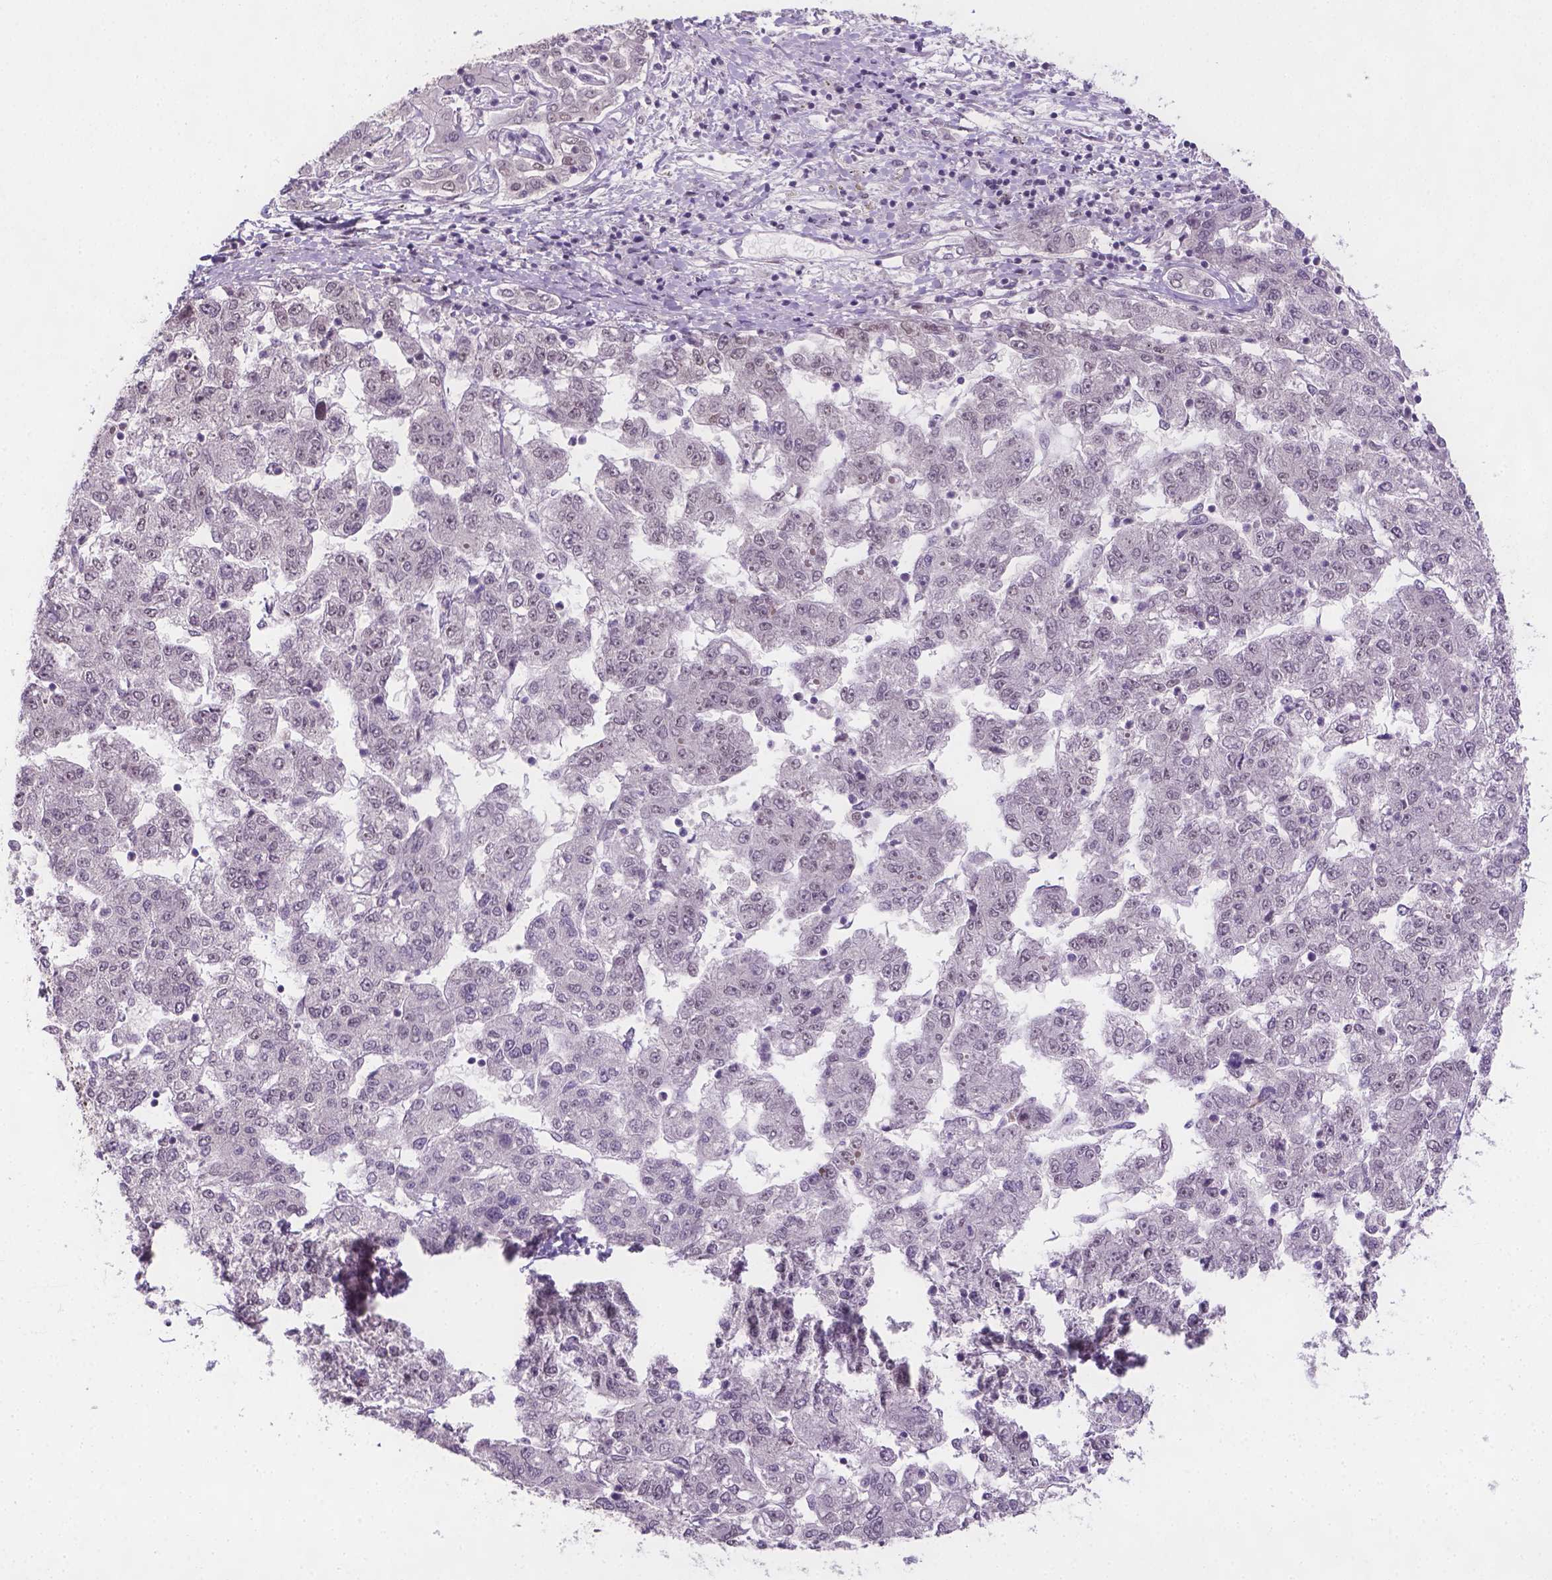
{"staining": {"intensity": "negative", "quantity": "none", "location": "none"}, "tissue": "liver cancer", "cell_type": "Tumor cells", "image_type": "cancer", "snomed": [{"axis": "morphology", "description": "Carcinoma, Hepatocellular, NOS"}, {"axis": "topography", "description": "Liver"}], "caption": "Tumor cells are negative for brown protein staining in hepatocellular carcinoma (liver). The staining is performed using DAB brown chromogen with nuclei counter-stained in using hematoxylin.", "gene": "FANCE", "patient": {"sex": "male", "age": 56}}